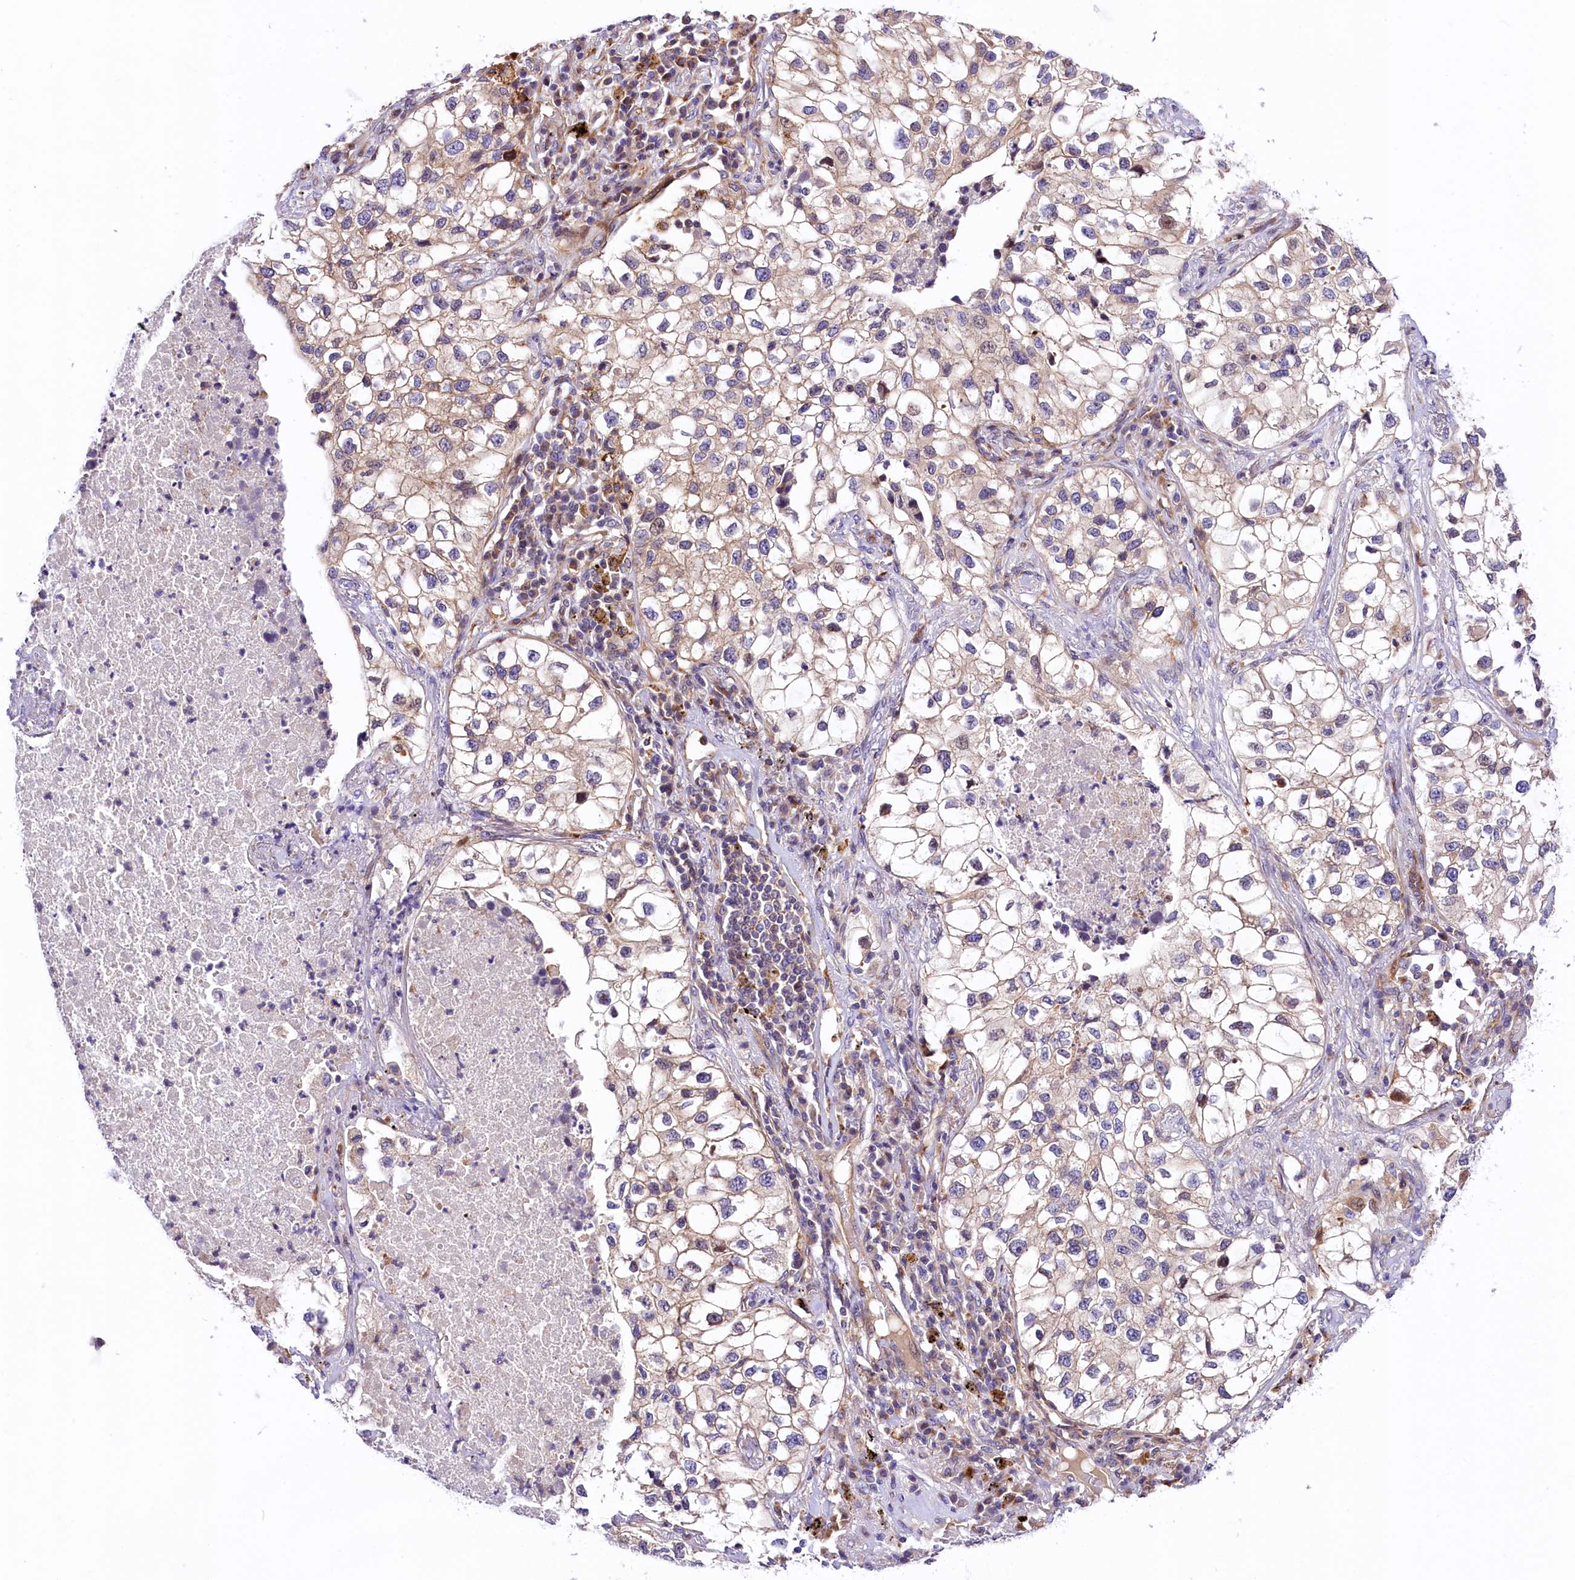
{"staining": {"intensity": "negative", "quantity": "none", "location": "none"}, "tissue": "lung cancer", "cell_type": "Tumor cells", "image_type": "cancer", "snomed": [{"axis": "morphology", "description": "Adenocarcinoma, NOS"}, {"axis": "topography", "description": "Lung"}], "caption": "There is no significant expression in tumor cells of lung cancer.", "gene": "ARMC6", "patient": {"sex": "male", "age": 63}}